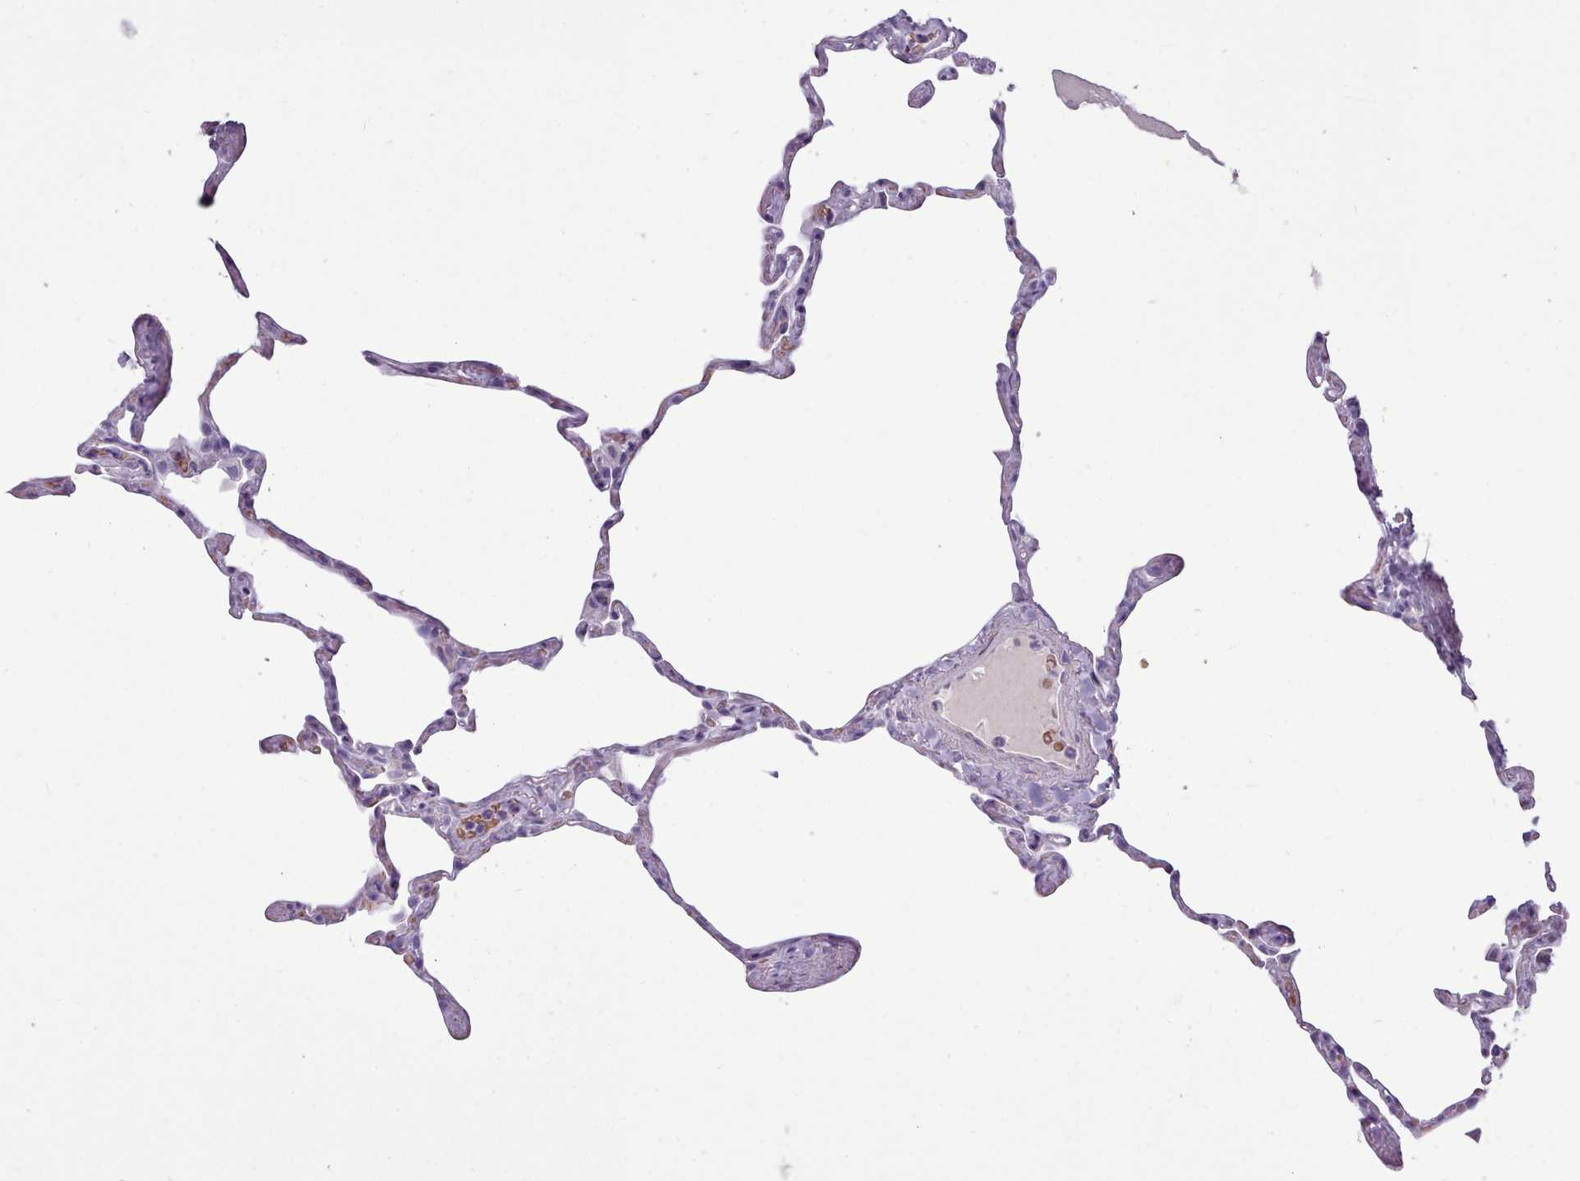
{"staining": {"intensity": "weak", "quantity": "25%-75%", "location": "cytoplasmic/membranous"}, "tissue": "lung", "cell_type": "Alveolar cells", "image_type": "normal", "snomed": [{"axis": "morphology", "description": "Normal tissue, NOS"}, {"axis": "topography", "description": "Lung"}], "caption": "Protein expression analysis of unremarkable human lung reveals weak cytoplasmic/membranous expression in approximately 25%-75% of alveolar cells.", "gene": "AK4P3", "patient": {"sex": "male", "age": 65}}